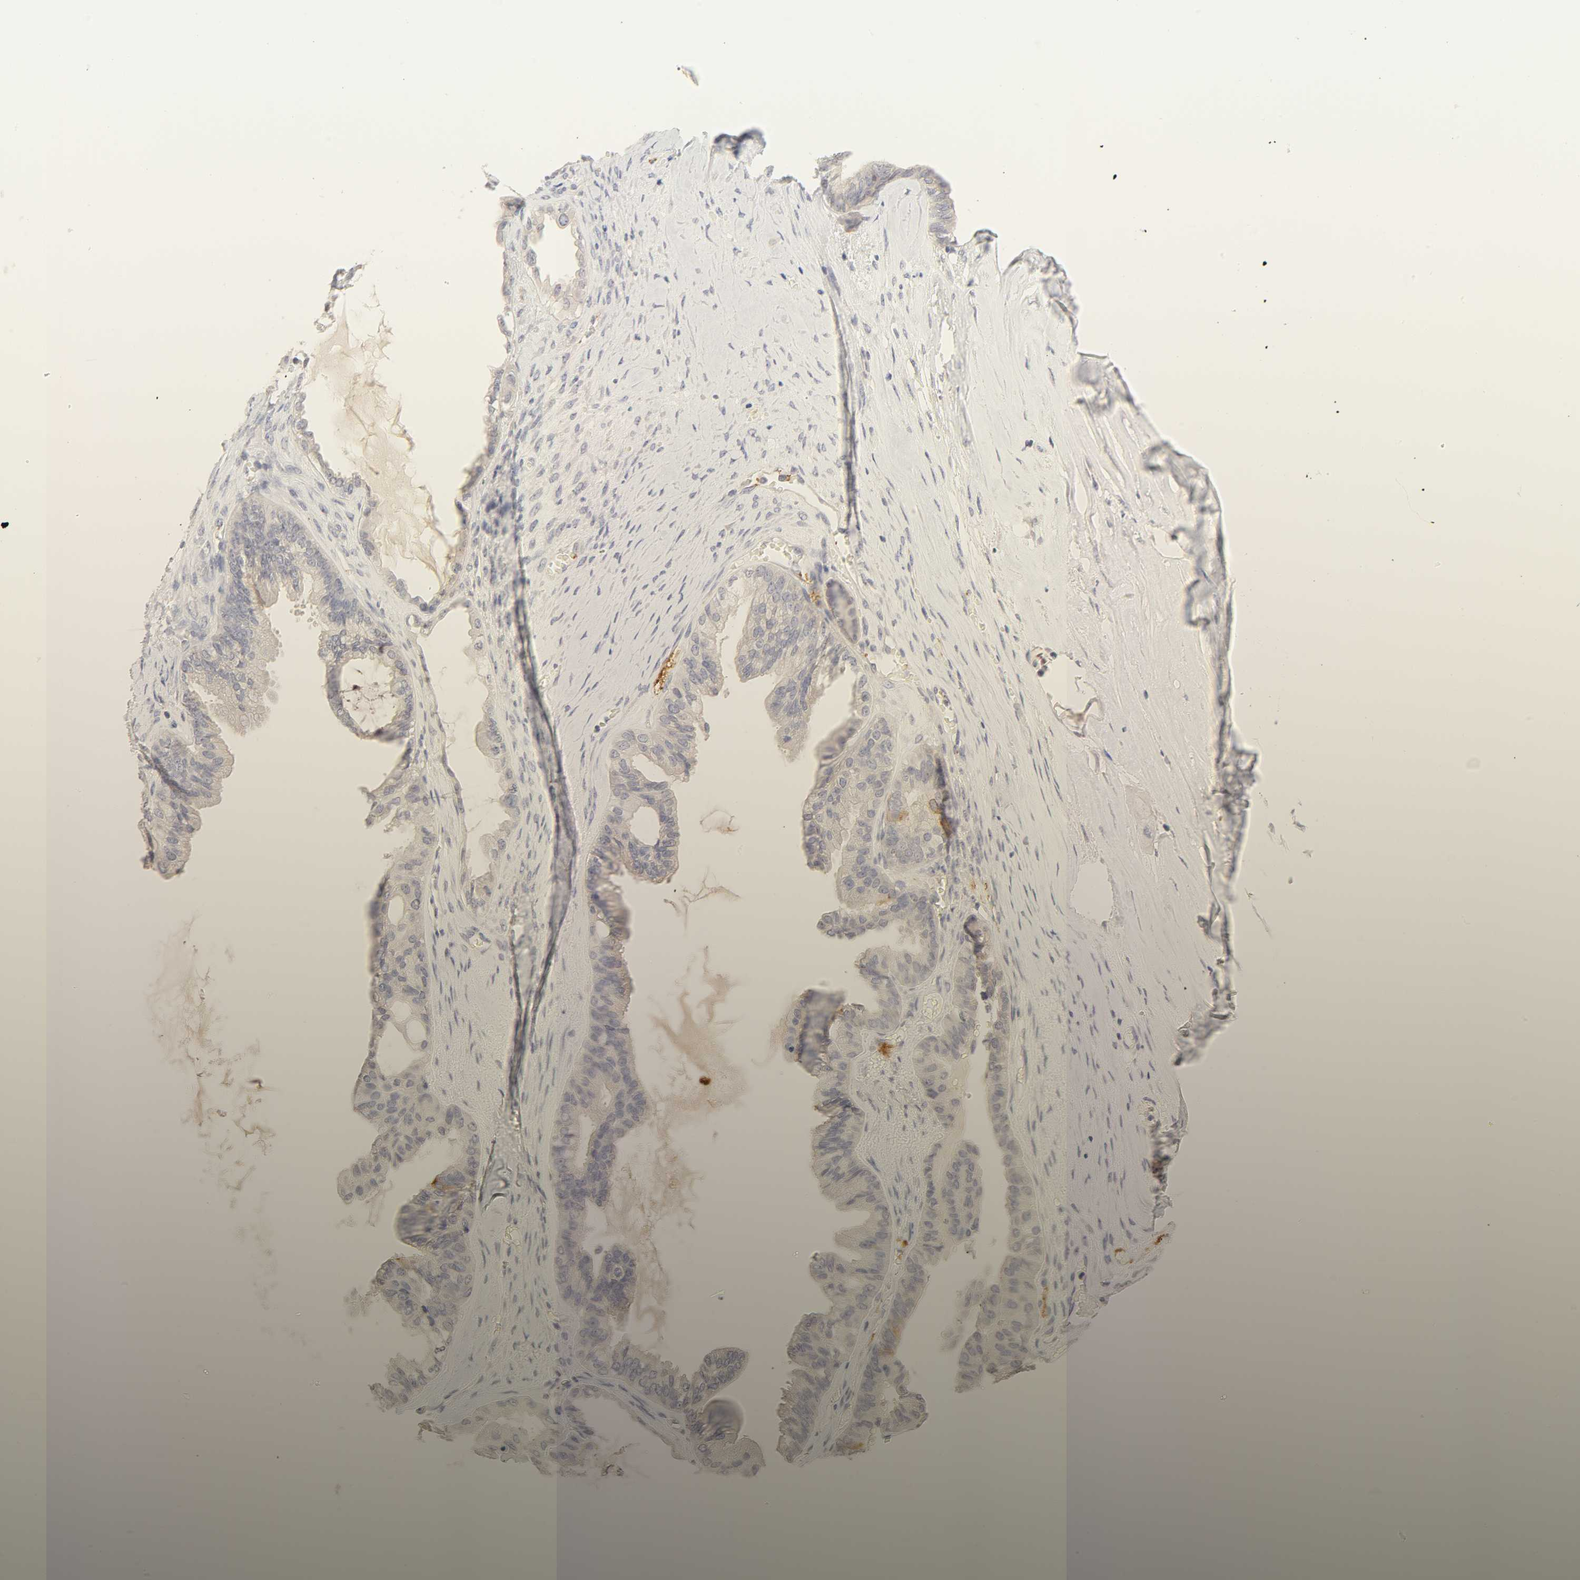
{"staining": {"intensity": "negative", "quantity": "none", "location": "none"}, "tissue": "ovarian cancer", "cell_type": "Tumor cells", "image_type": "cancer", "snomed": [{"axis": "morphology", "description": "Carcinoma, NOS"}, {"axis": "morphology", "description": "Carcinoma, endometroid"}, {"axis": "topography", "description": "Ovary"}], "caption": "A histopathology image of human ovarian endometroid carcinoma is negative for staining in tumor cells.", "gene": "CYP4B1", "patient": {"sex": "female", "age": 50}}